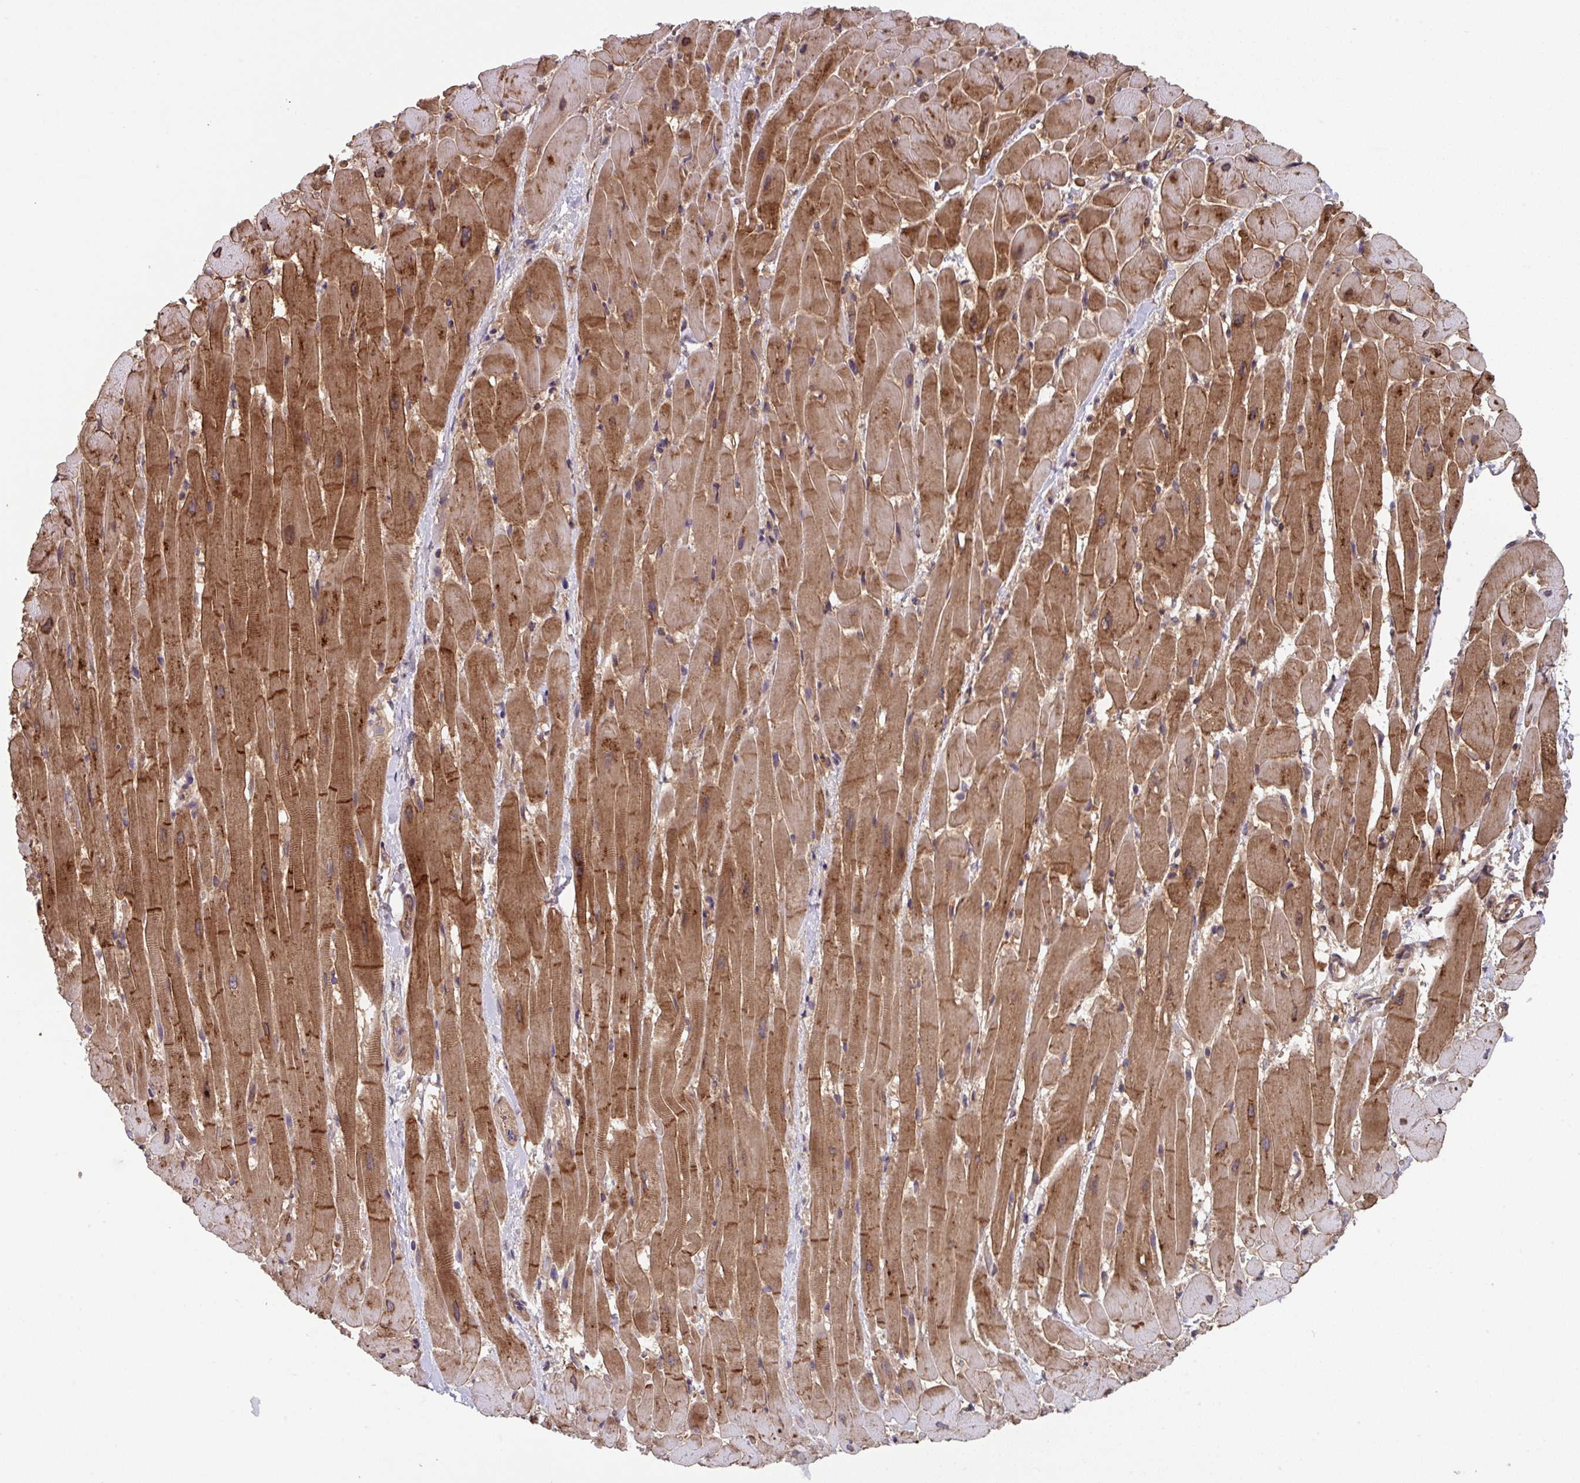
{"staining": {"intensity": "moderate", "quantity": ">75%", "location": "cytoplasmic/membranous"}, "tissue": "heart muscle", "cell_type": "Cardiomyocytes", "image_type": "normal", "snomed": [{"axis": "morphology", "description": "Normal tissue, NOS"}, {"axis": "topography", "description": "Heart"}], "caption": "Immunohistochemical staining of normal heart muscle displays moderate cytoplasmic/membranous protein positivity in about >75% of cardiomyocytes.", "gene": "TIGAR", "patient": {"sex": "male", "age": 37}}